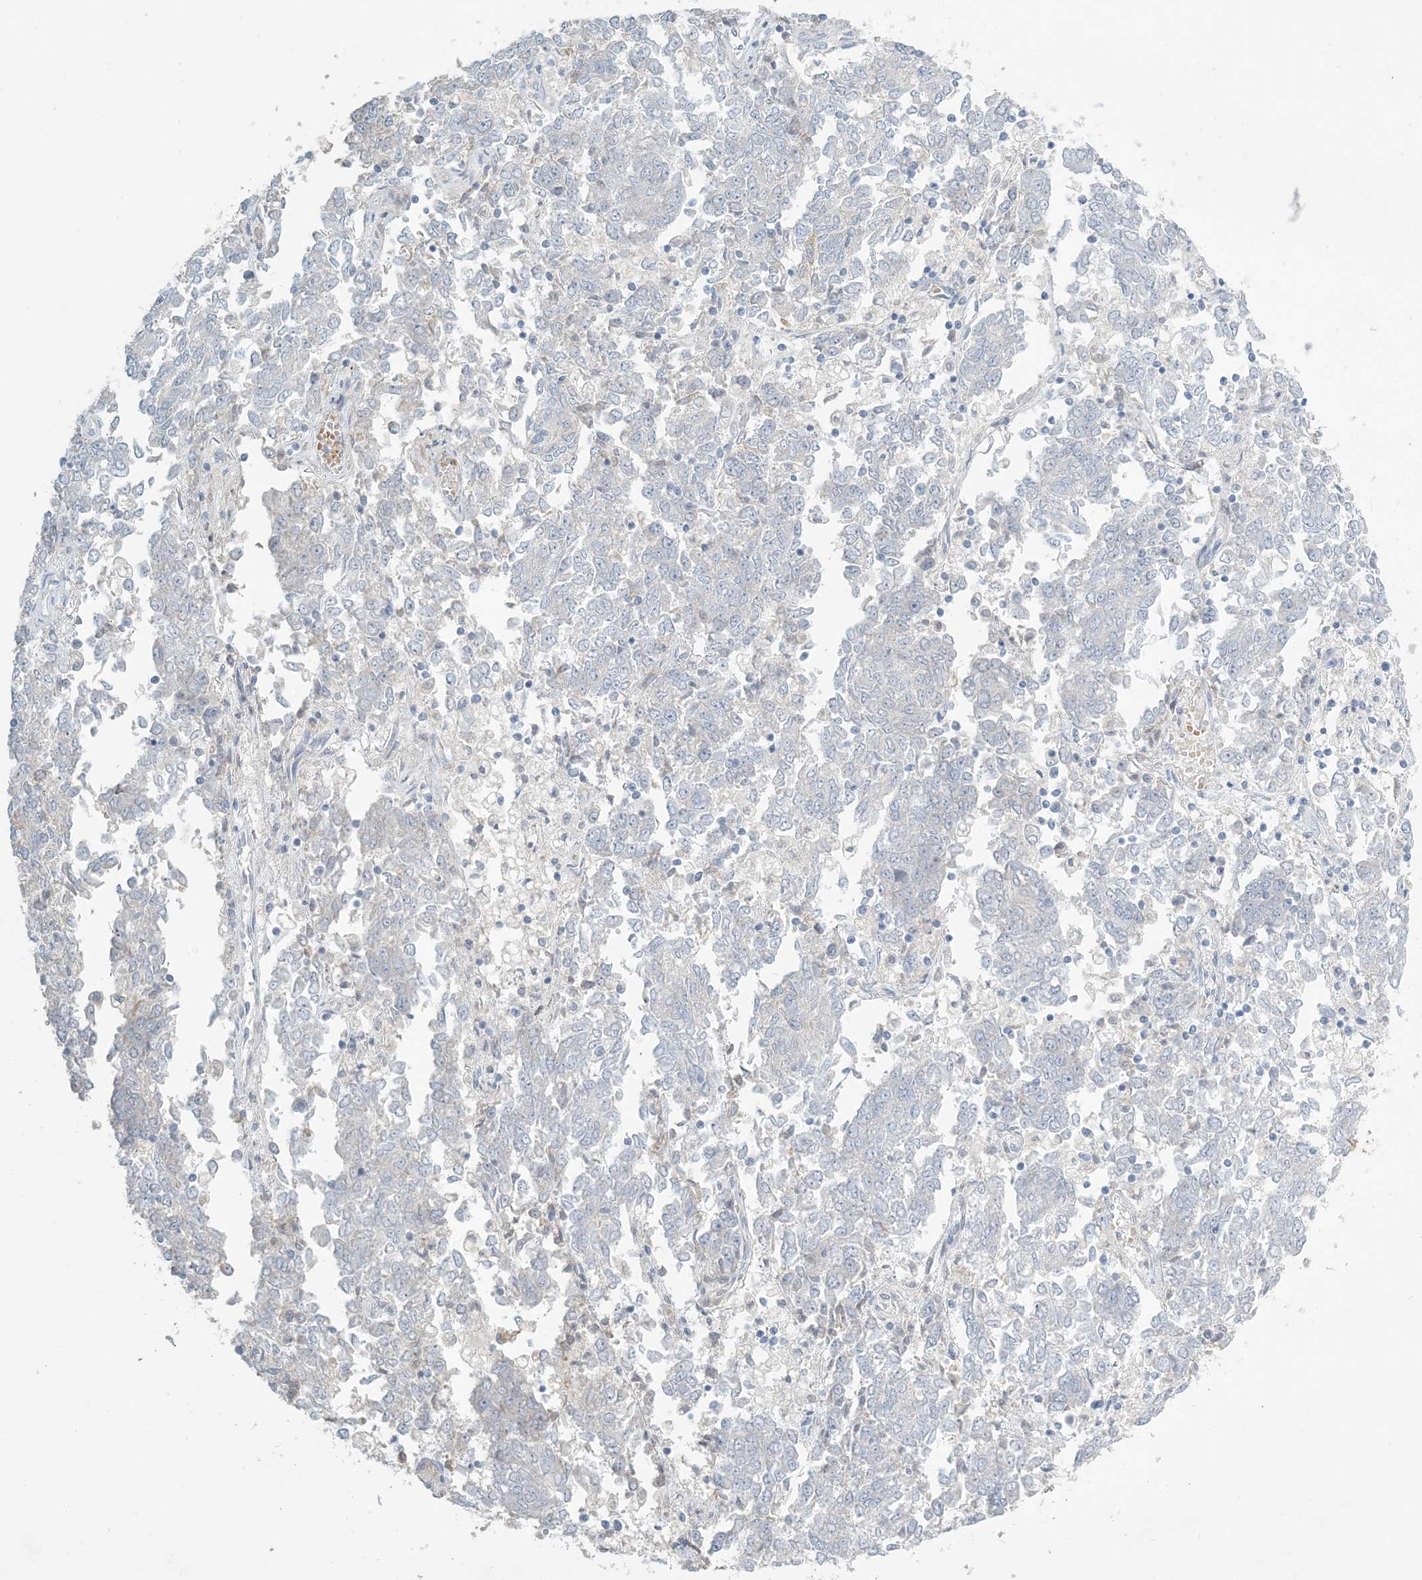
{"staining": {"intensity": "negative", "quantity": "none", "location": "none"}, "tissue": "endometrial cancer", "cell_type": "Tumor cells", "image_type": "cancer", "snomed": [{"axis": "morphology", "description": "Adenocarcinoma, NOS"}, {"axis": "topography", "description": "Endometrium"}], "caption": "A high-resolution micrograph shows immunohistochemistry staining of endometrial adenocarcinoma, which displays no significant staining in tumor cells. The staining is performed using DAB brown chromogen with nuclei counter-stained in using hematoxylin.", "gene": "ZNF385D", "patient": {"sex": "female", "age": 80}}